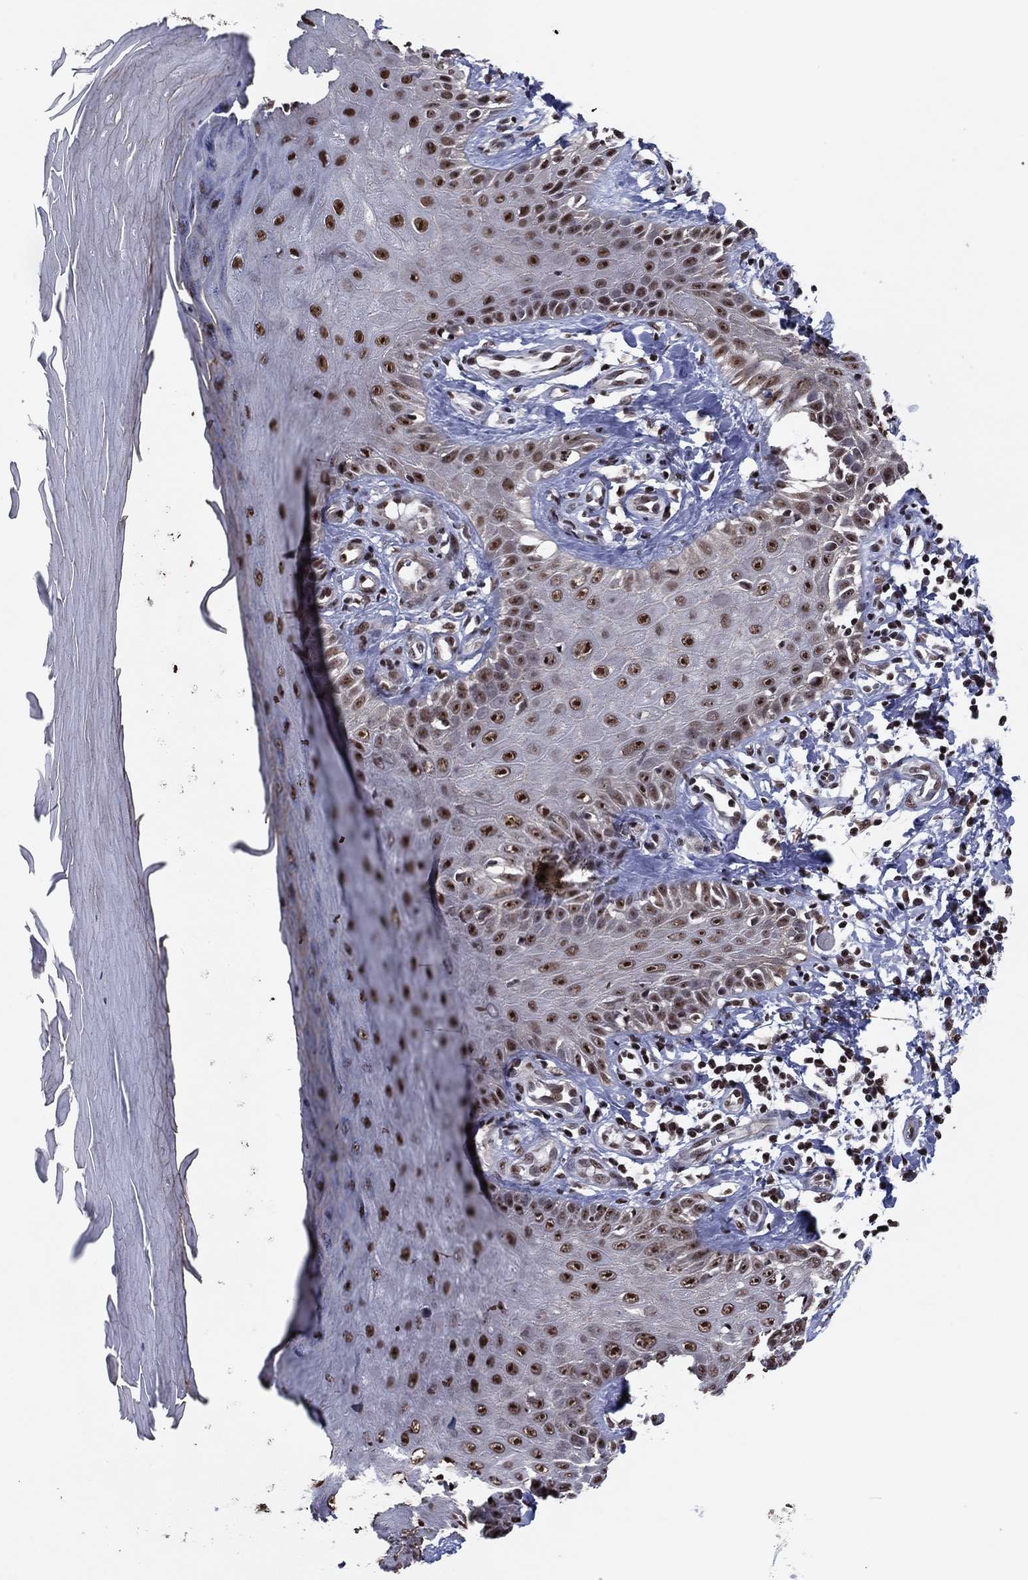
{"staining": {"intensity": "strong", "quantity": ">75%", "location": "nuclear"}, "tissue": "skin", "cell_type": "Fibroblasts", "image_type": "normal", "snomed": [{"axis": "morphology", "description": "Normal tissue, NOS"}, {"axis": "morphology", "description": "Inflammation, NOS"}, {"axis": "morphology", "description": "Fibrosis, NOS"}, {"axis": "topography", "description": "Skin"}], "caption": "Protein staining of unremarkable skin demonstrates strong nuclear expression in about >75% of fibroblasts.", "gene": "ZBTB42", "patient": {"sex": "male", "age": 71}}